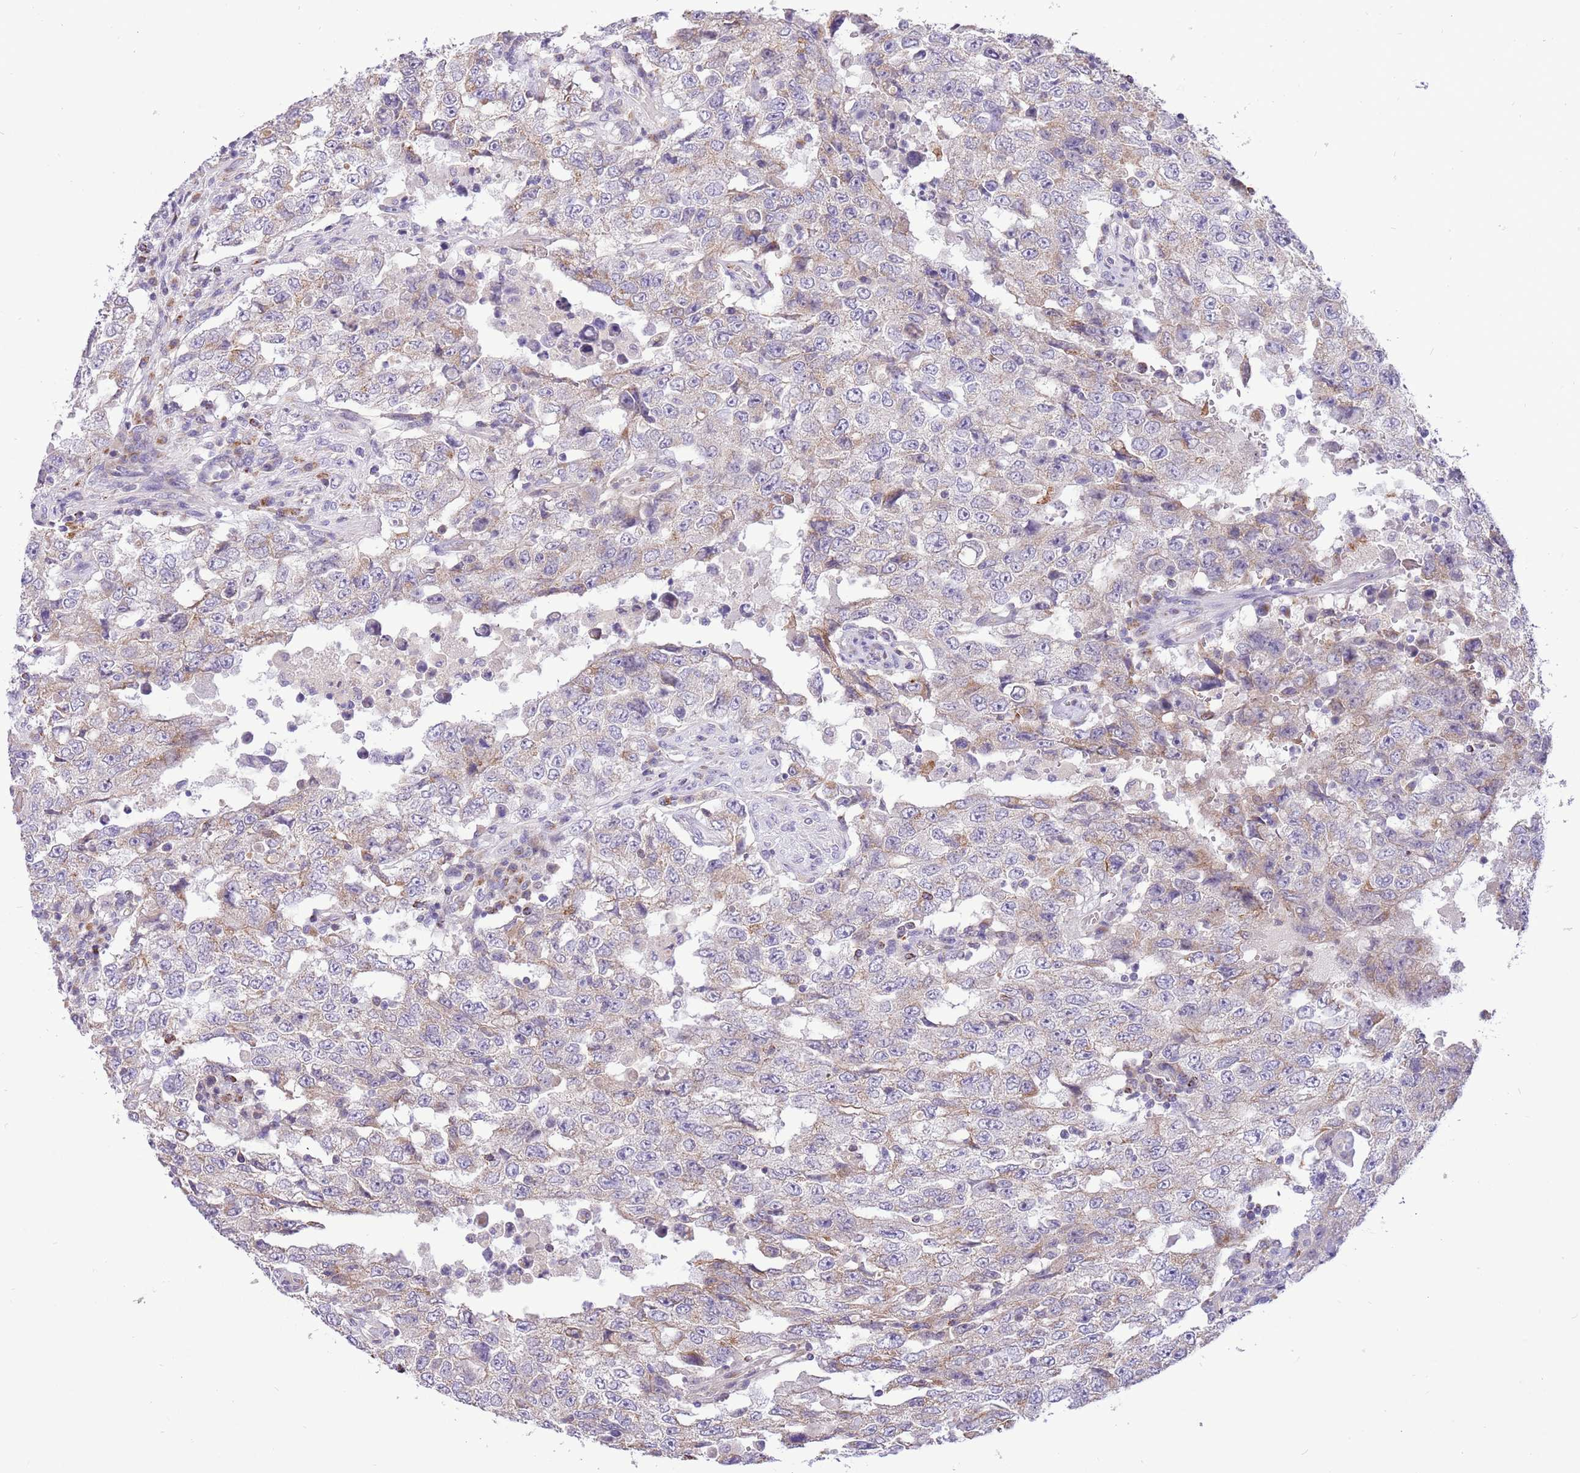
{"staining": {"intensity": "weak", "quantity": "<25%", "location": "cytoplasmic/membranous"}, "tissue": "testis cancer", "cell_type": "Tumor cells", "image_type": "cancer", "snomed": [{"axis": "morphology", "description": "Carcinoma, Embryonal, NOS"}, {"axis": "topography", "description": "Testis"}], "caption": "Immunohistochemistry of human testis cancer (embryonal carcinoma) exhibits no expression in tumor cells.", "gene": "COX17", "patient": {"sex": "male", "age": 26}}